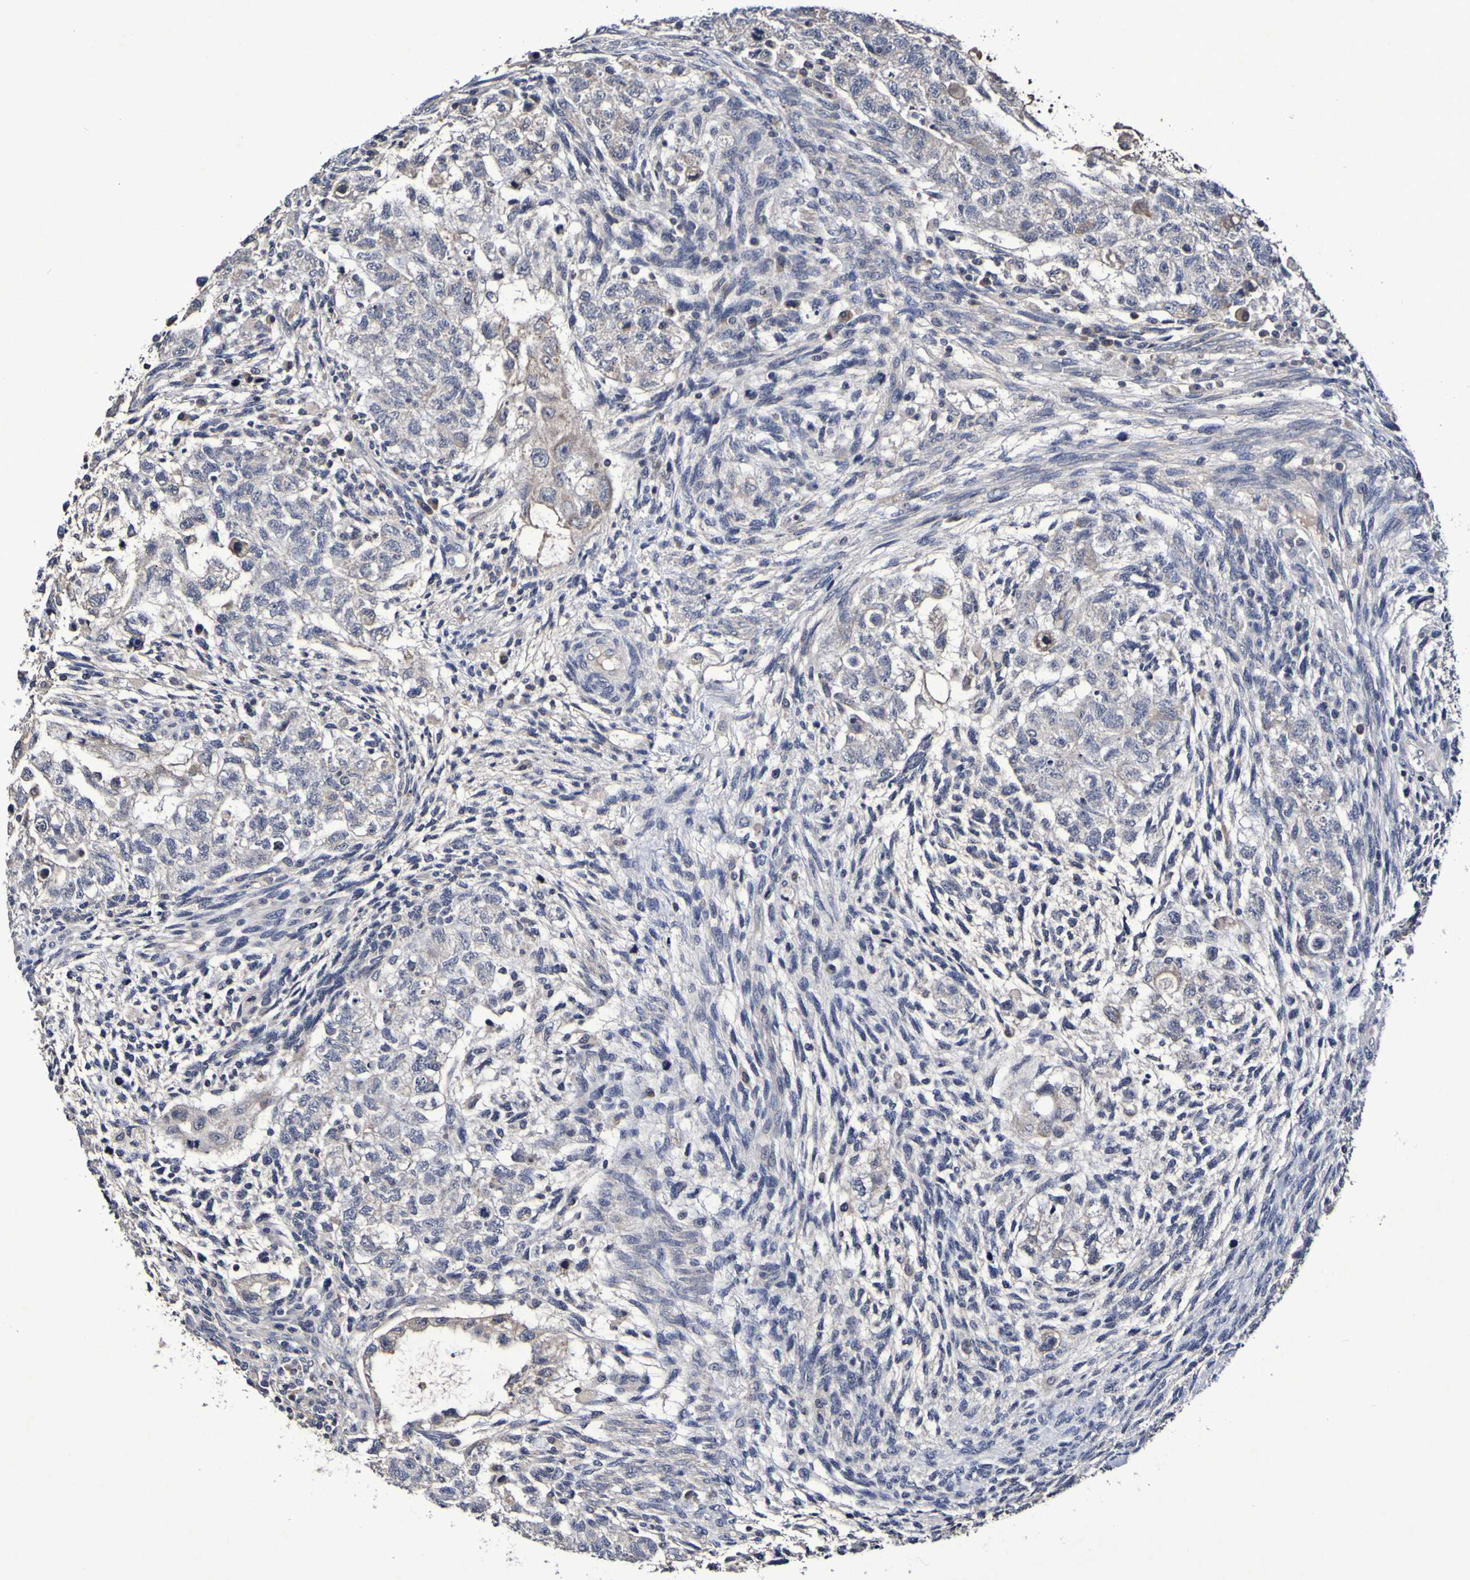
{"staining": {"intensity": "negative", "quantity": "none", "location": "none"}, "tissue": "testis cancer", "cell_type": "Tumor cells", "image_type": "cancer", "snomed": [{"axis": "morphology", "description": "Normal tissue, NOS"}, {"axis": "morphology", "description": "Carcinoma, Embryonal, NOS"}, {"axis": "topography", "description": "Testis"}], "caption": "The IHC histopathology image has no significant expression in tumor cells of embryonal carcinoma (testis) tissue. (DAB immunohistochemistry, high magnification).", "gene": "PTP4A2", "patient": {"sex": "male", "age": 36}}